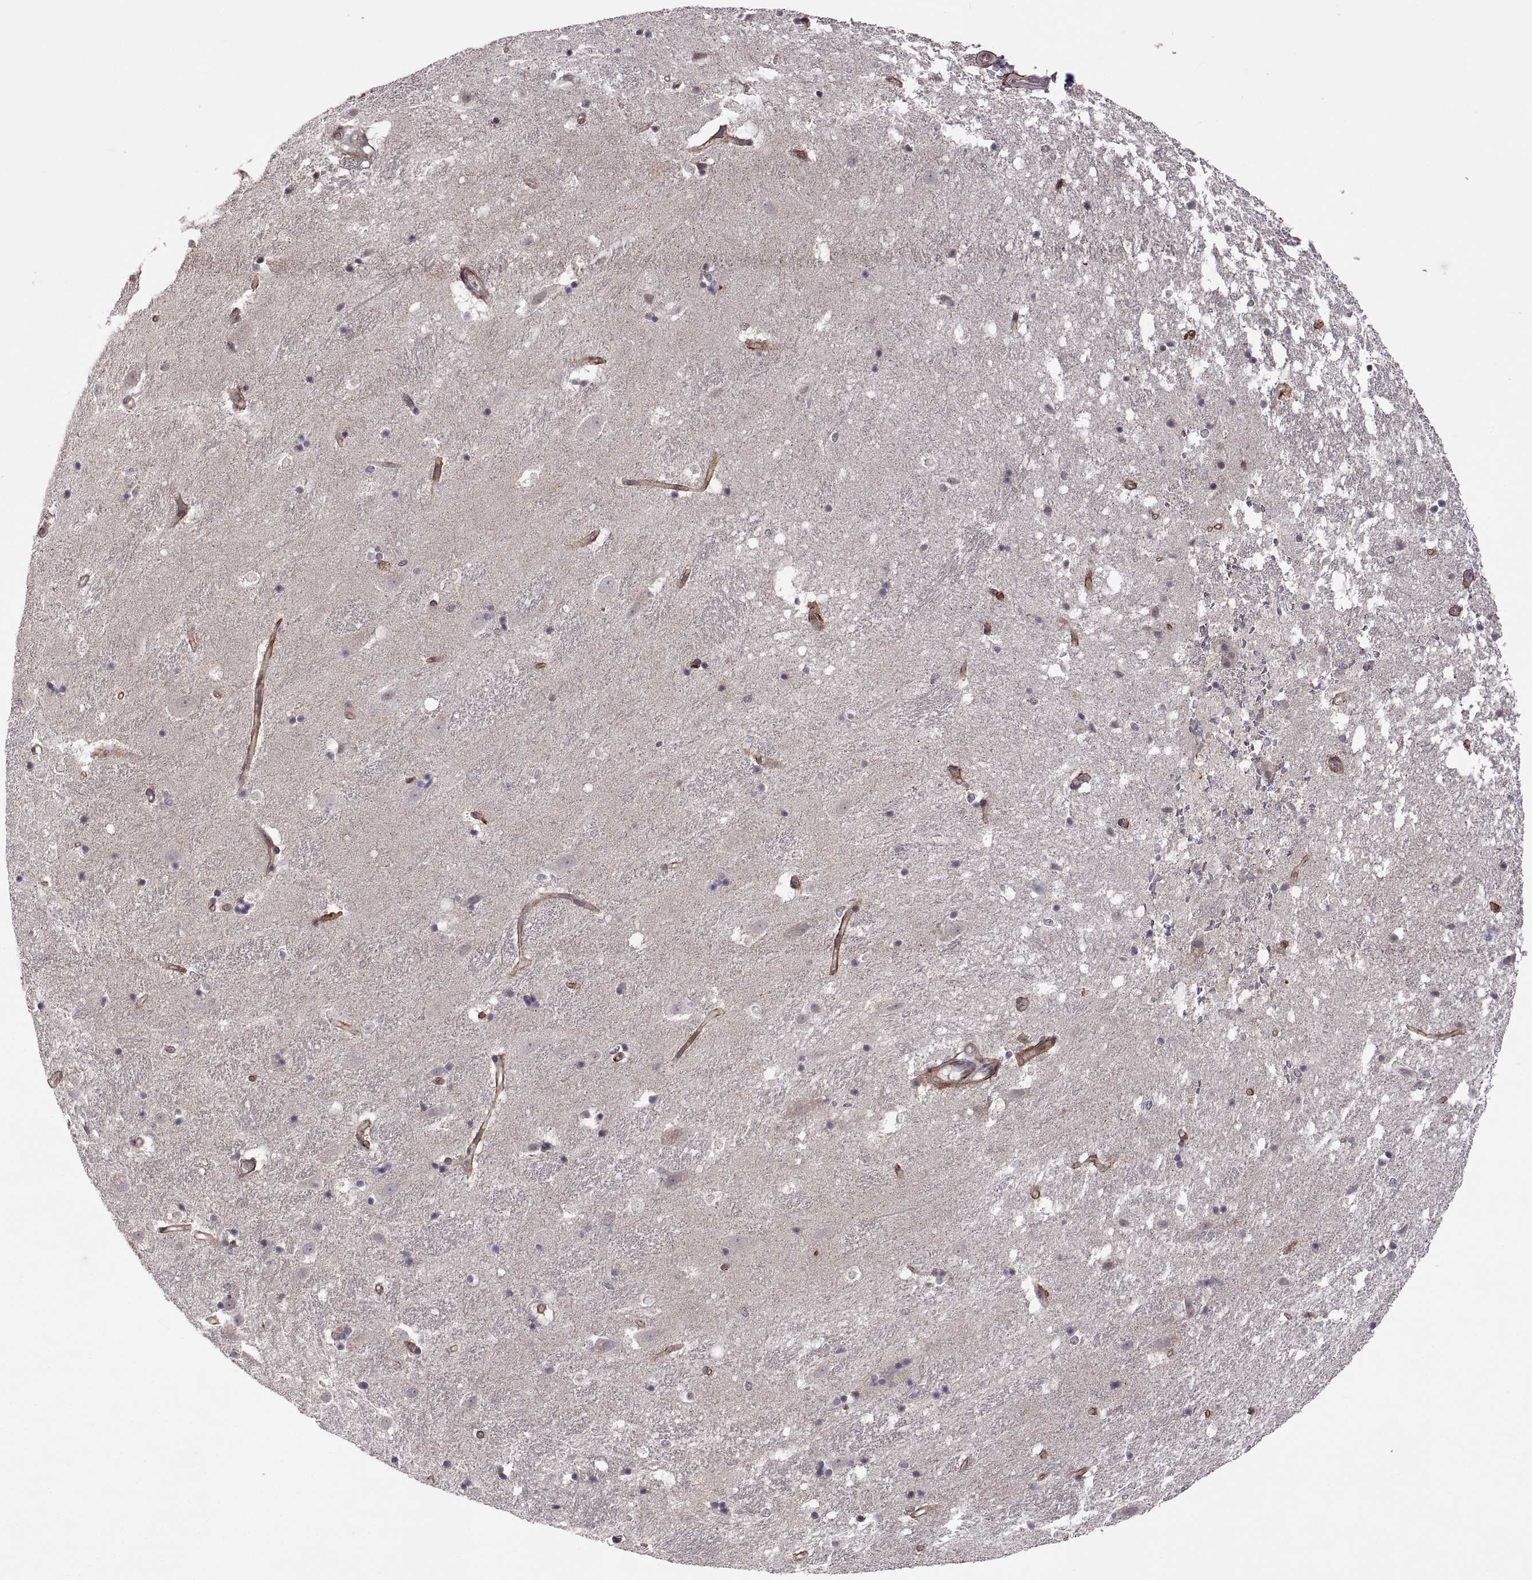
{"staining": {"intensity": "negative", "quantity": "none", "location": "none"}, "tissue": "hippocampus", "cell_type": "Glial cells", "image_type": "normal", "snomed": [{"axis": "morphology", "description": "Normal tissue, NOS"}, {"axis": "topography", "description": "Hippocampus"}], "caption": "An immunohistochemistry (IHC) photomicrograph of benign hippocampus is shown. There is no staining in glial cells of hippocampus.", "gene": "LAMA1", "patient": {"sex": "male", "age": 49}}